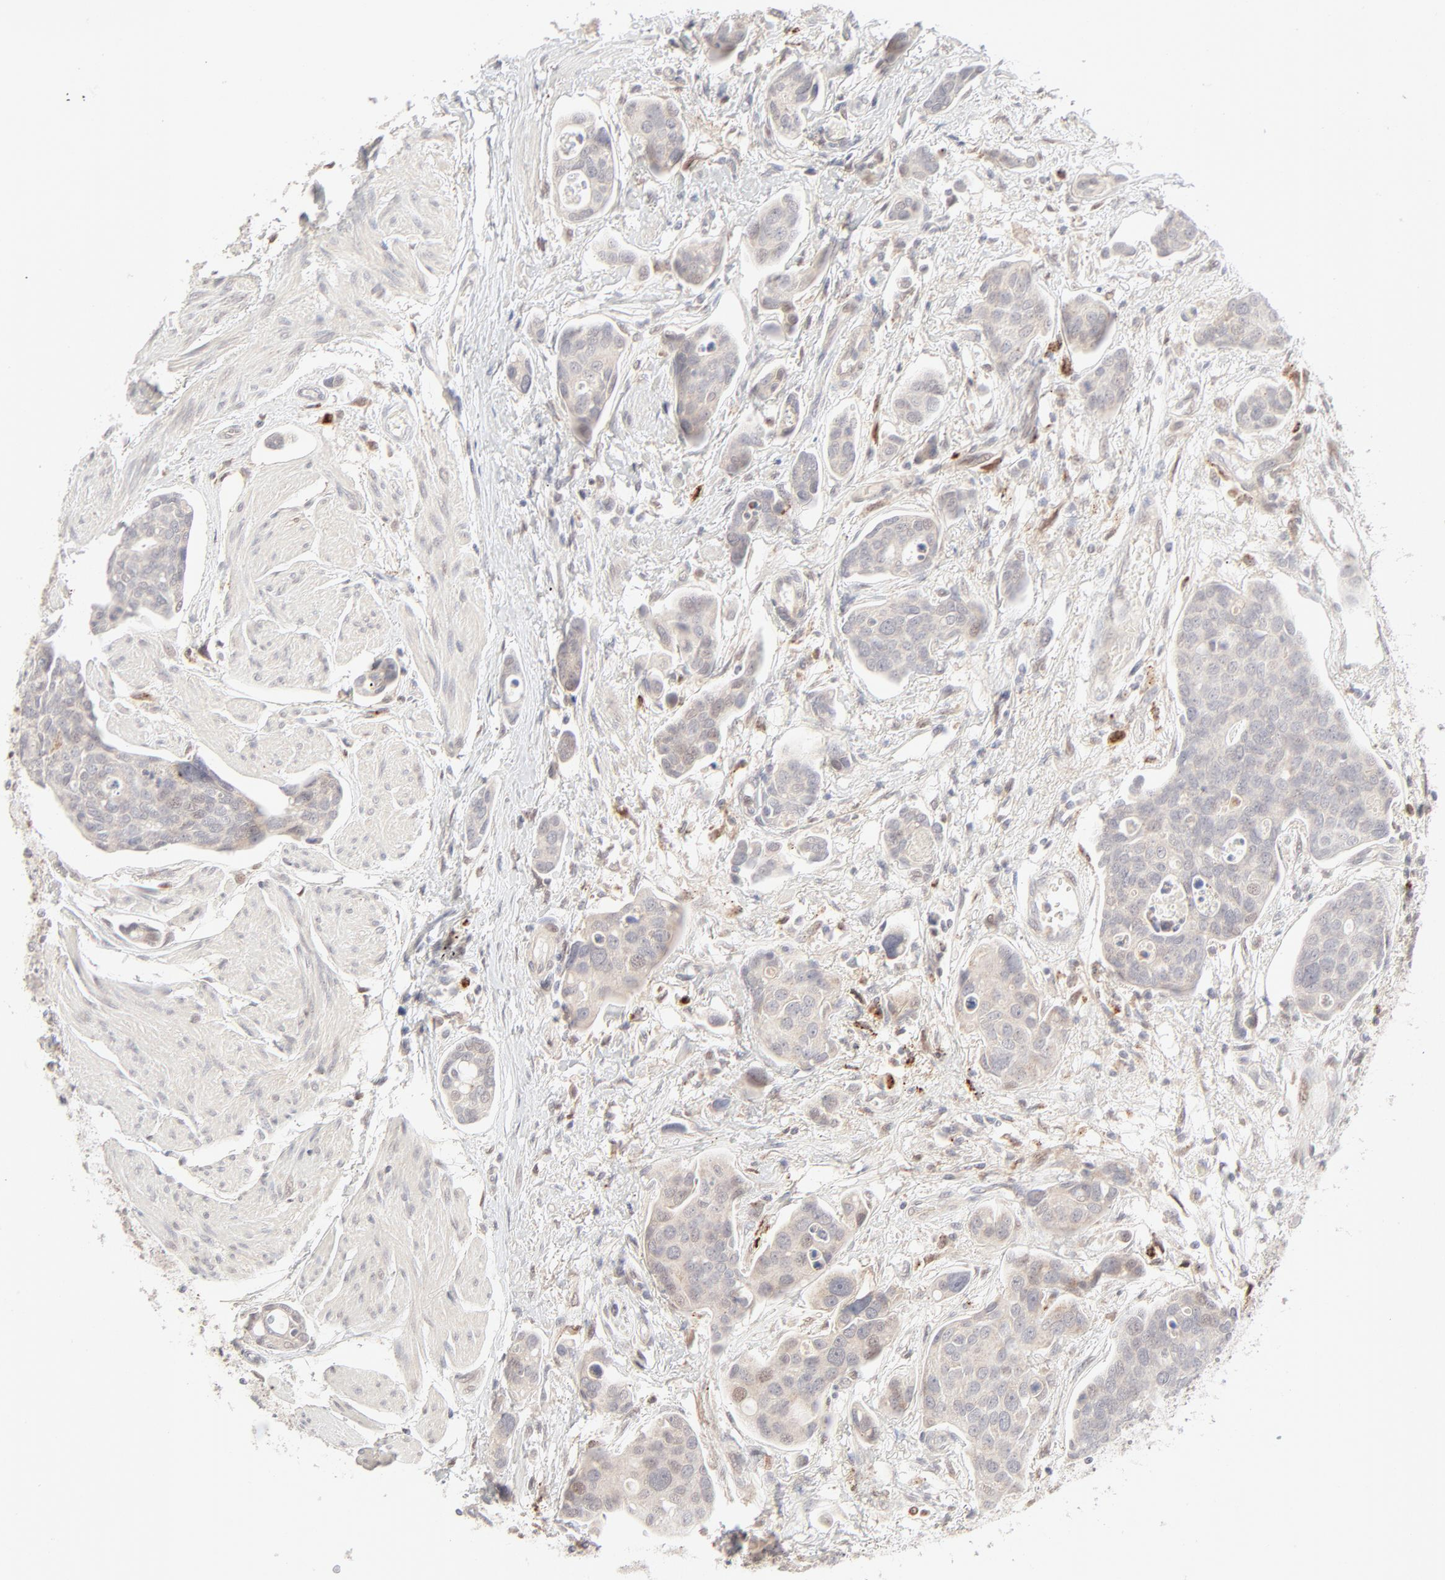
{"staining": {"intensity": "negative", "quantity": "none", "location": "none"}, "tissue": "urothelial cancer", "cell_type": "Tumor cells", "image_type": "cancer", "snomed": [{"axis": "morphology", "description": "Urothelial carcinoma, High grade"}, {"axis": "topography", "description": "Urinary bladder"}], "caption": "High magnification brightfield microscopy of urothelial cancer stained with DAB (3,3'-diaminobenzidine) (brown) and counterstained with hematoxylin (blue): tumor cells show no significant staining.", "gene": "LGALS2", "patient": {"sex": "male", "age": 78}}